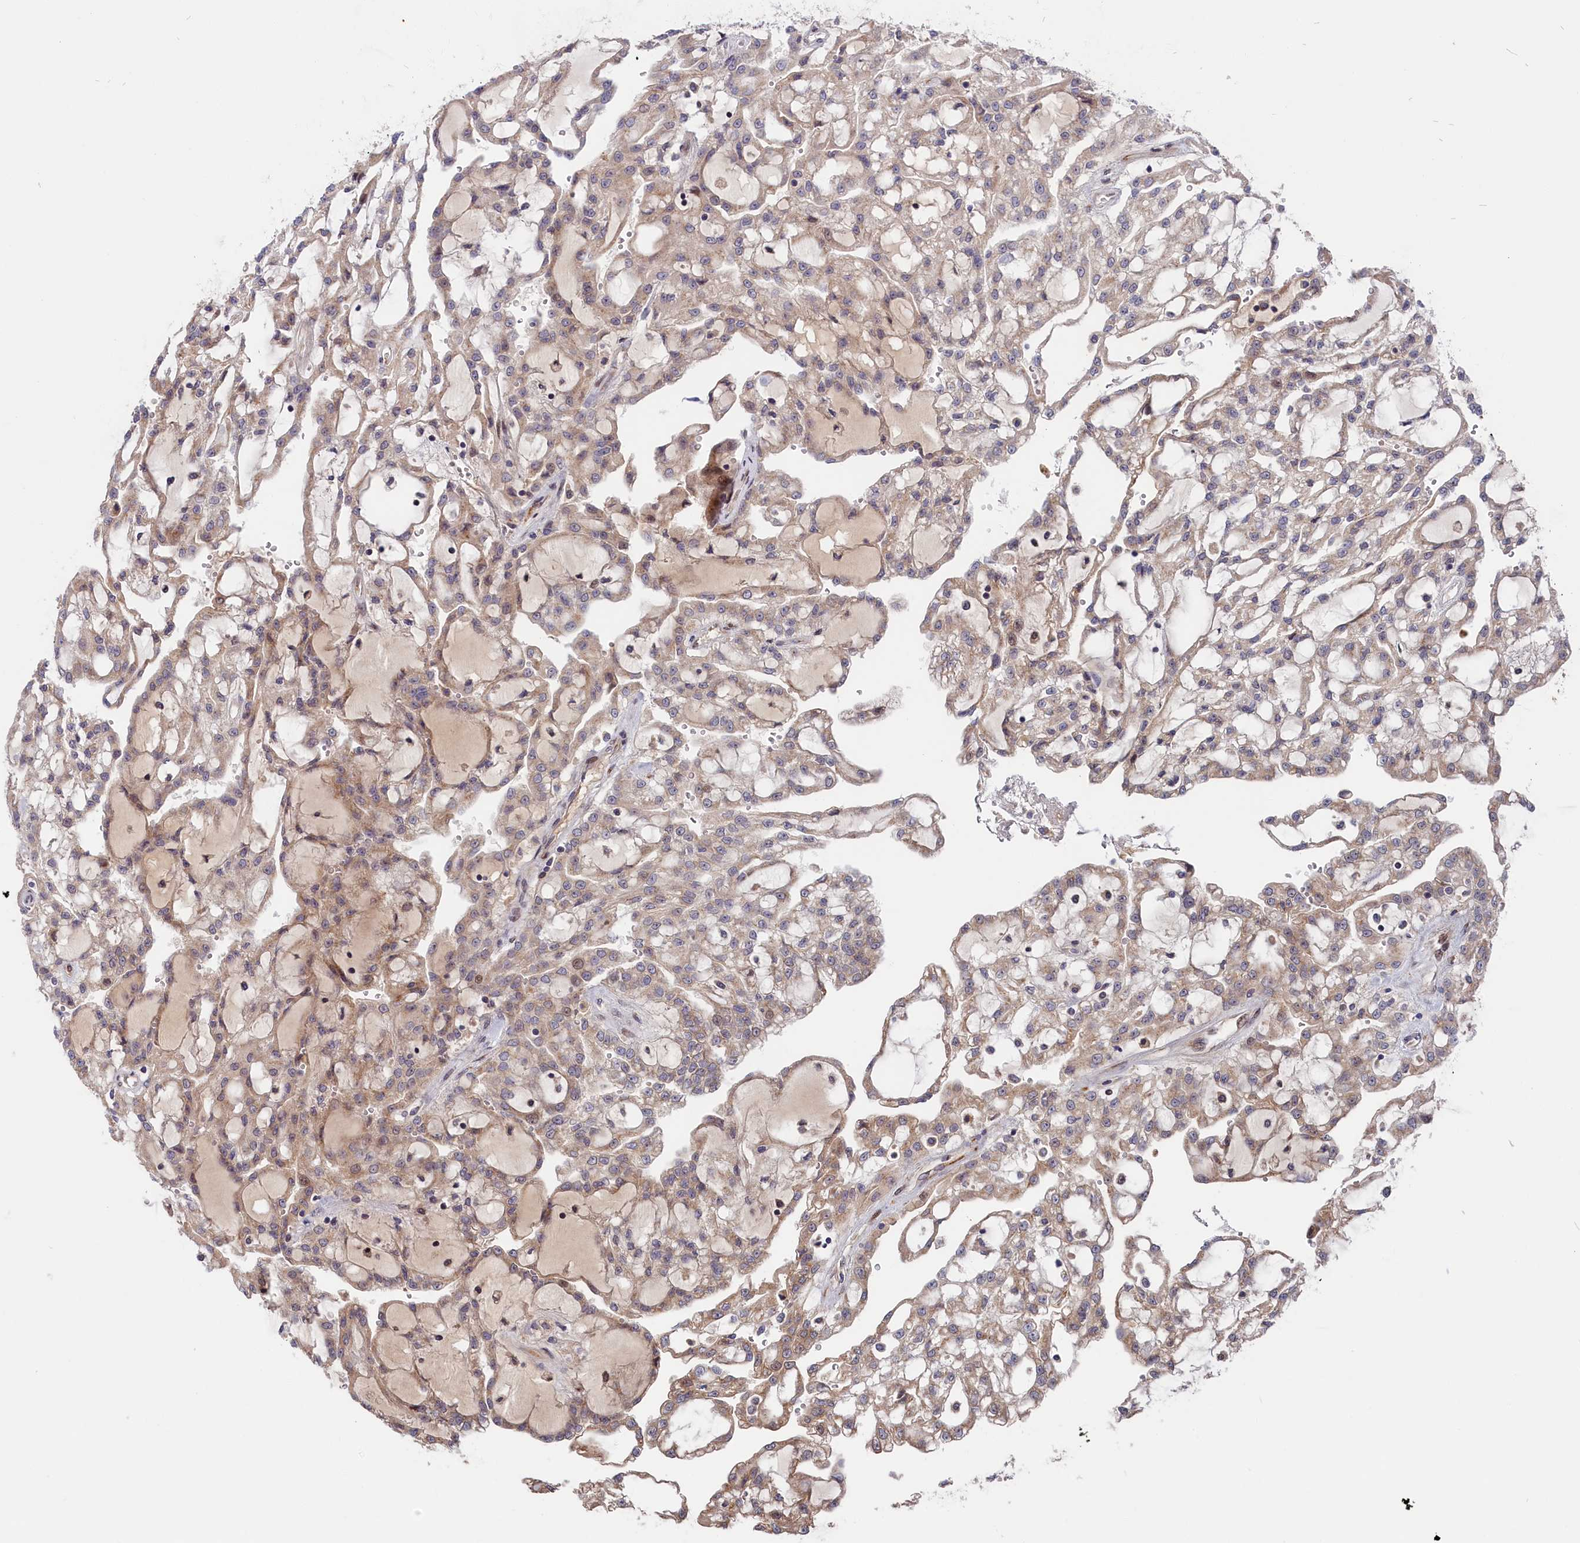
{"staining": {"intensity": "weak", "quantity": "25%-75%", "location": "cytoplasmic/membranous"}, "tissue": "renal cancer", "cell_type": "Tumor cells", "image_type": "cancer", "snomed": [{"axis": "morphology", "description": "Adenocarcinoma, NOS"}, {"axis": "topography", "description": "Kidney"}], "caption": "Renal cancer was stained to show a protein in brown. There is low levels of weak cytoplasmic/membranous positivity in about 25%-75% of tumor cells. The staining was performed using DAB, with brown indicating positive protein expression. Nuclei are stained blue with hematoxylin.", "gene": "CHST12", "patient": {"sex": "male", "age": 63}}